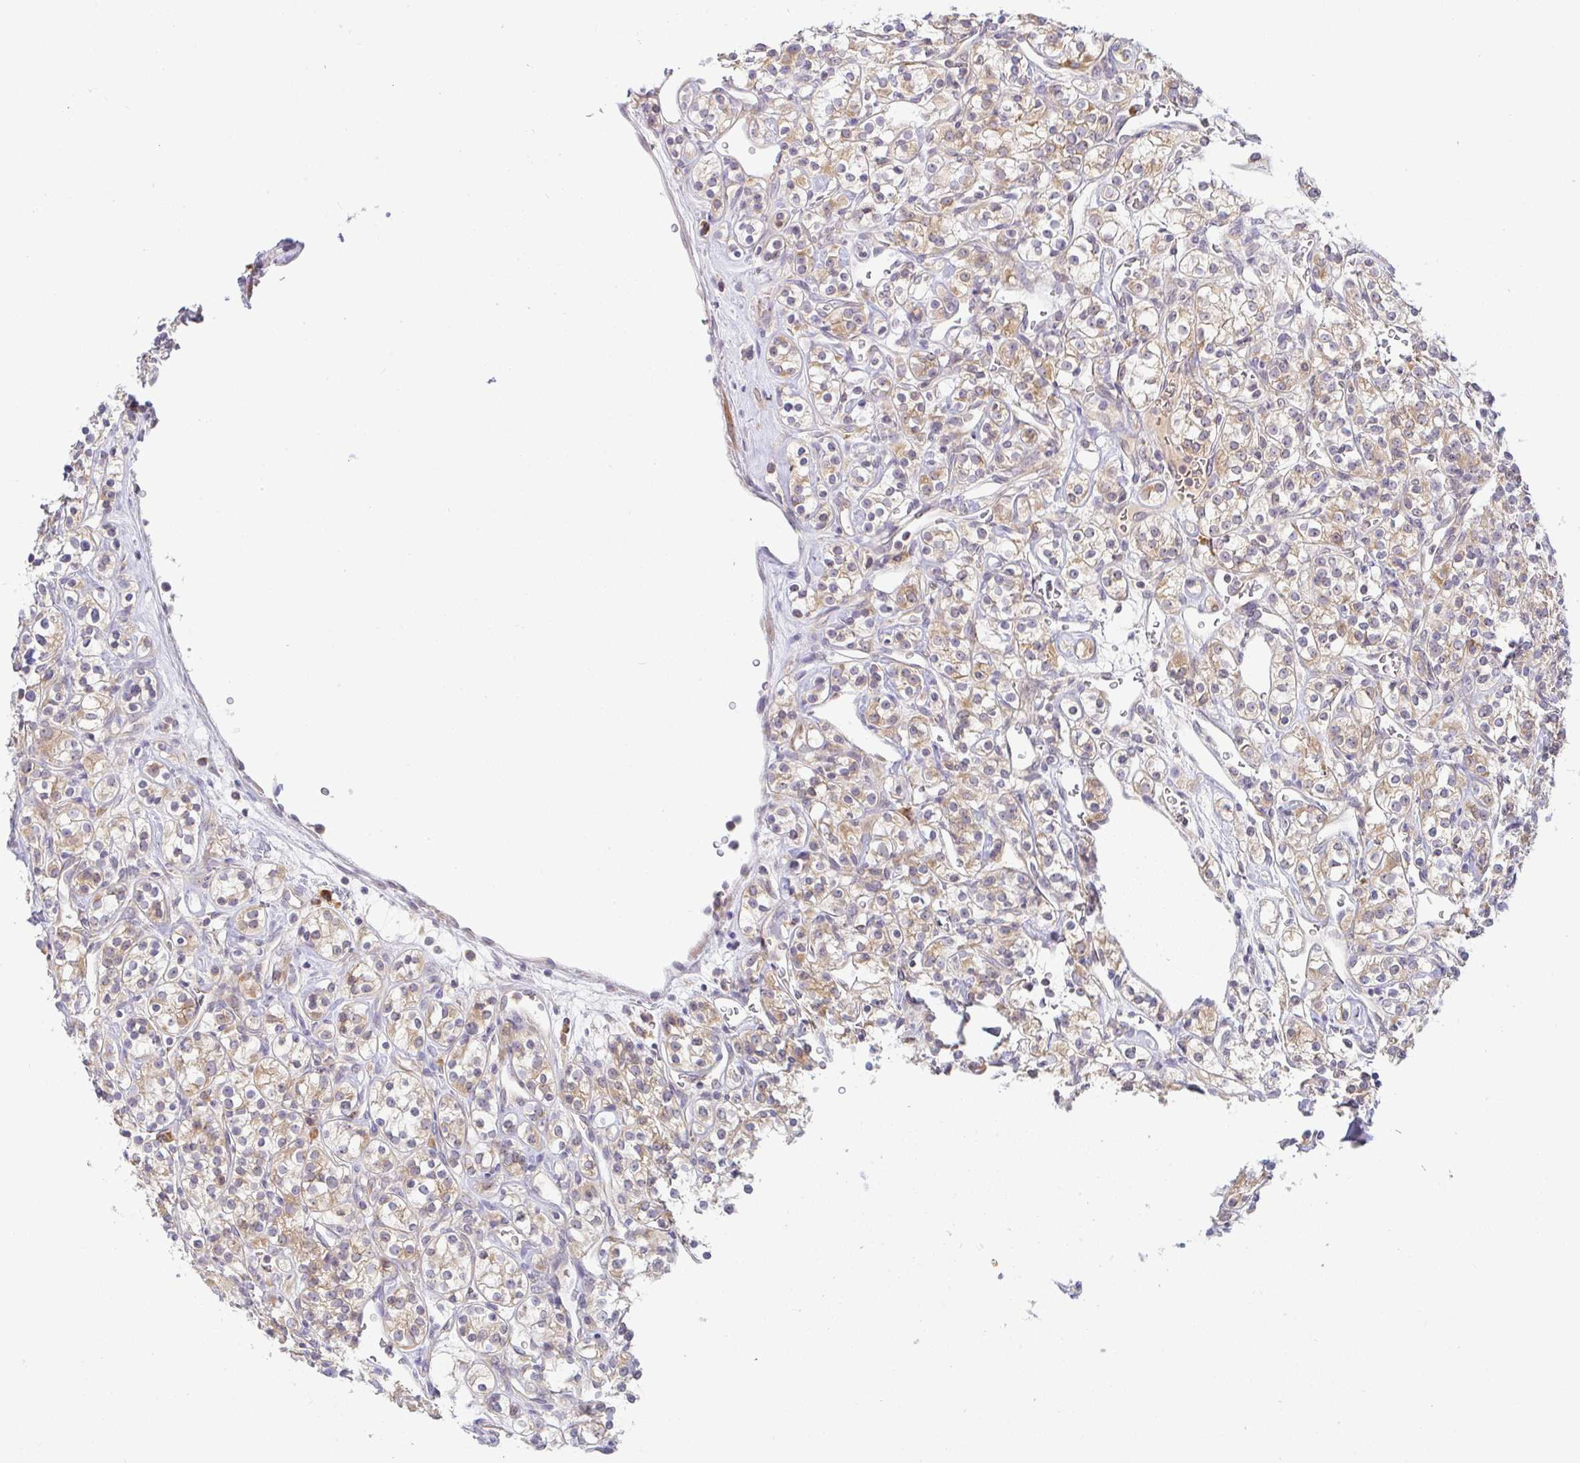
{"staining": {"intensity": "moderate", "quantity": ">75%", "location": "cytoplasmic/membranous"}, "tissue": "renal cancer", "cell_type": "Tumor cells", "image_type": "cancer", "snomed": [{"axis": "morphology", "description": "Adenocarcinoma, NOS"}, {"axis": "topography", "description": "Kidney"}], "caption": "Immunohistochemistry histopathology image of neoplastic tissue: adenocarcinoma (renal) stained using immunohistochemistry (IHC) displays medium levels of moderate protein expression localized specifically in the cytoplasmic/membranous of tumor cells, appearing as a cytoplasmic/membranous brown color.", "gene": "DERL2", "patient": {"sex": "male", "age": 77}}